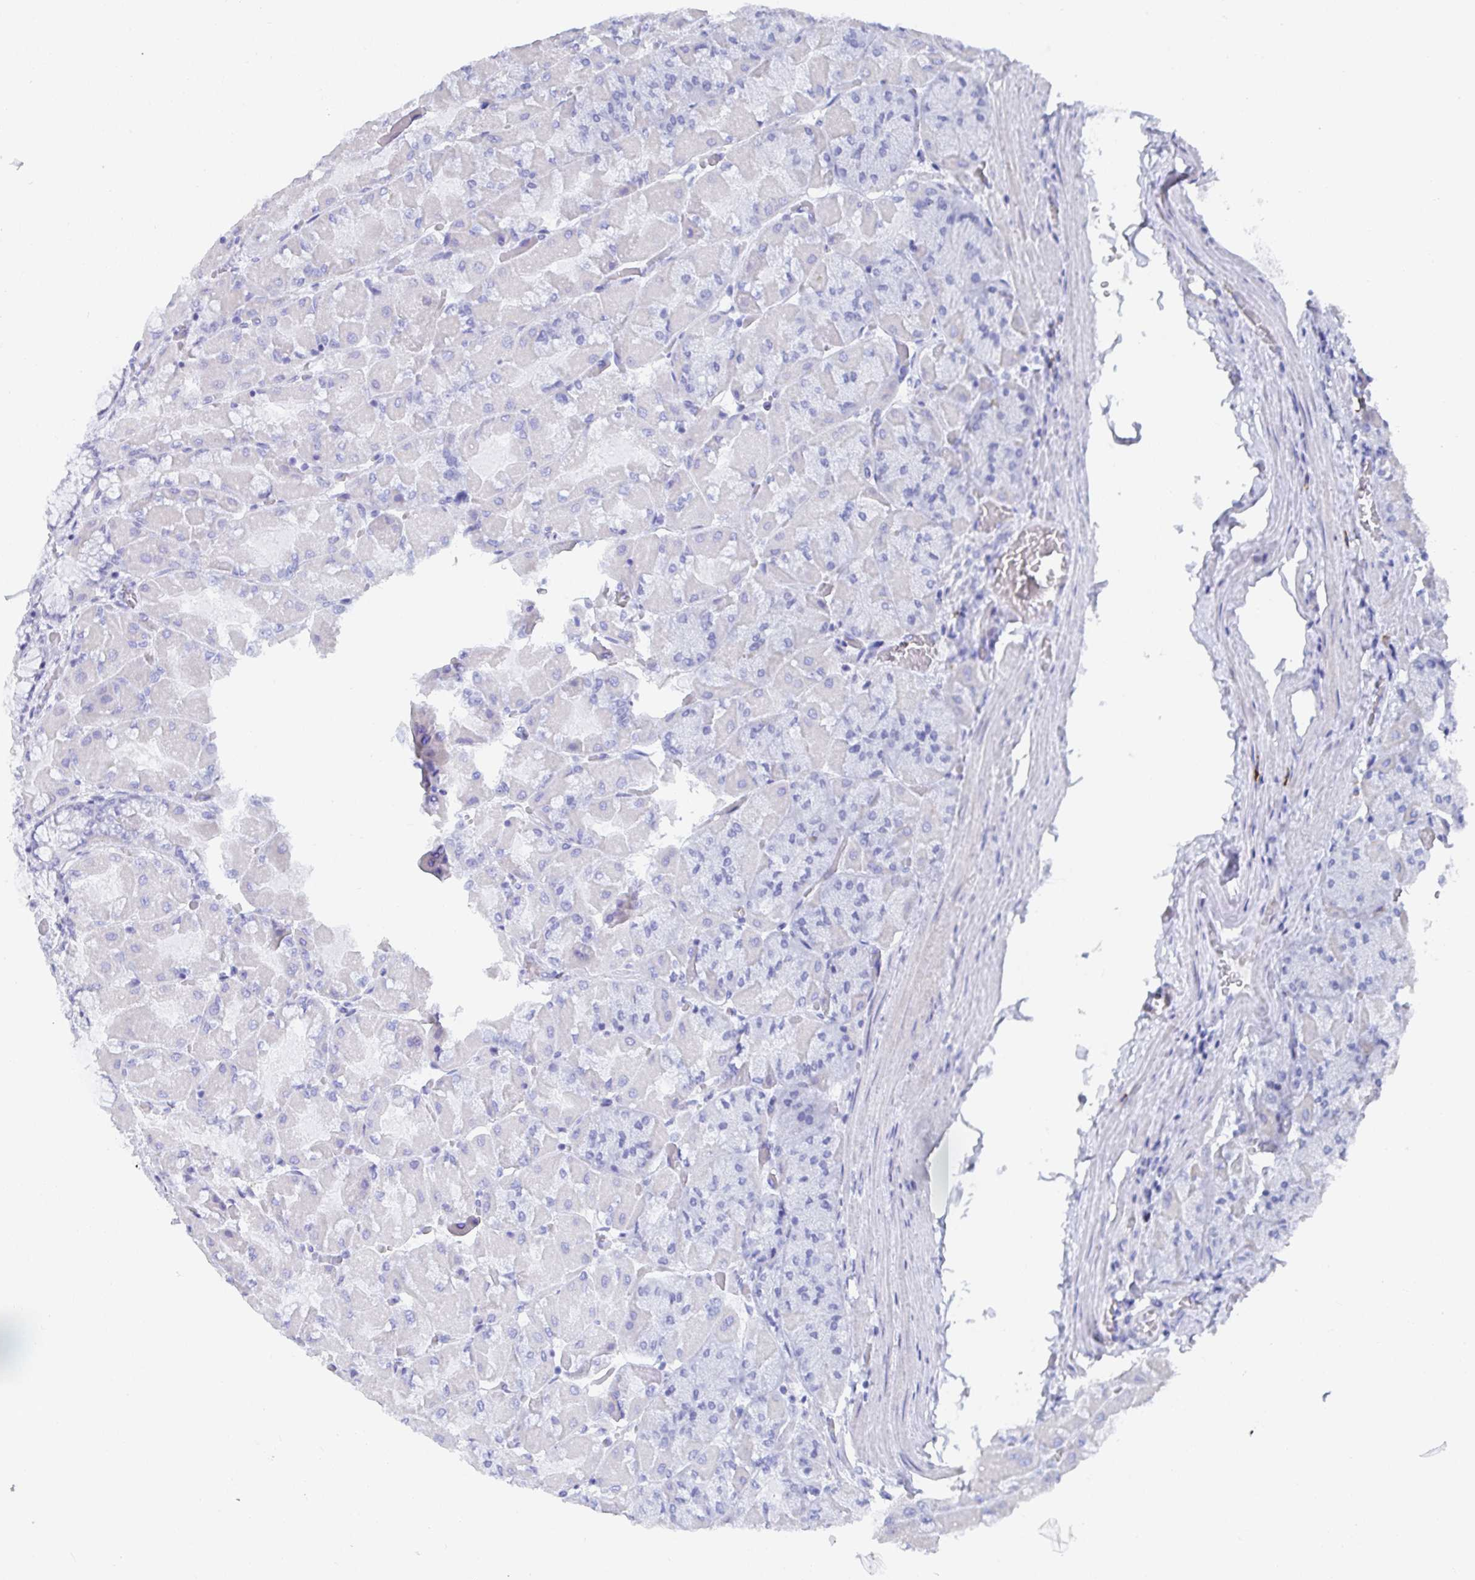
{"staining": {"intensity": "negative", "quantity": "none", "location": "none"}, "tissue": "stomach", "cell_type": "Glandular cells", "image_type": "normal", "snomed": [{"axis": "morphology", "description": "Normal tissue, NOS"}, {"axis": "topography", "description": "Stomach"}], "caption": "Image shows no protein positivity in glandular cells of normal stomach. Nuclei are stained in blue.", "gene": "GRIA1", "patient": {"sex": "female", "age": 61}}